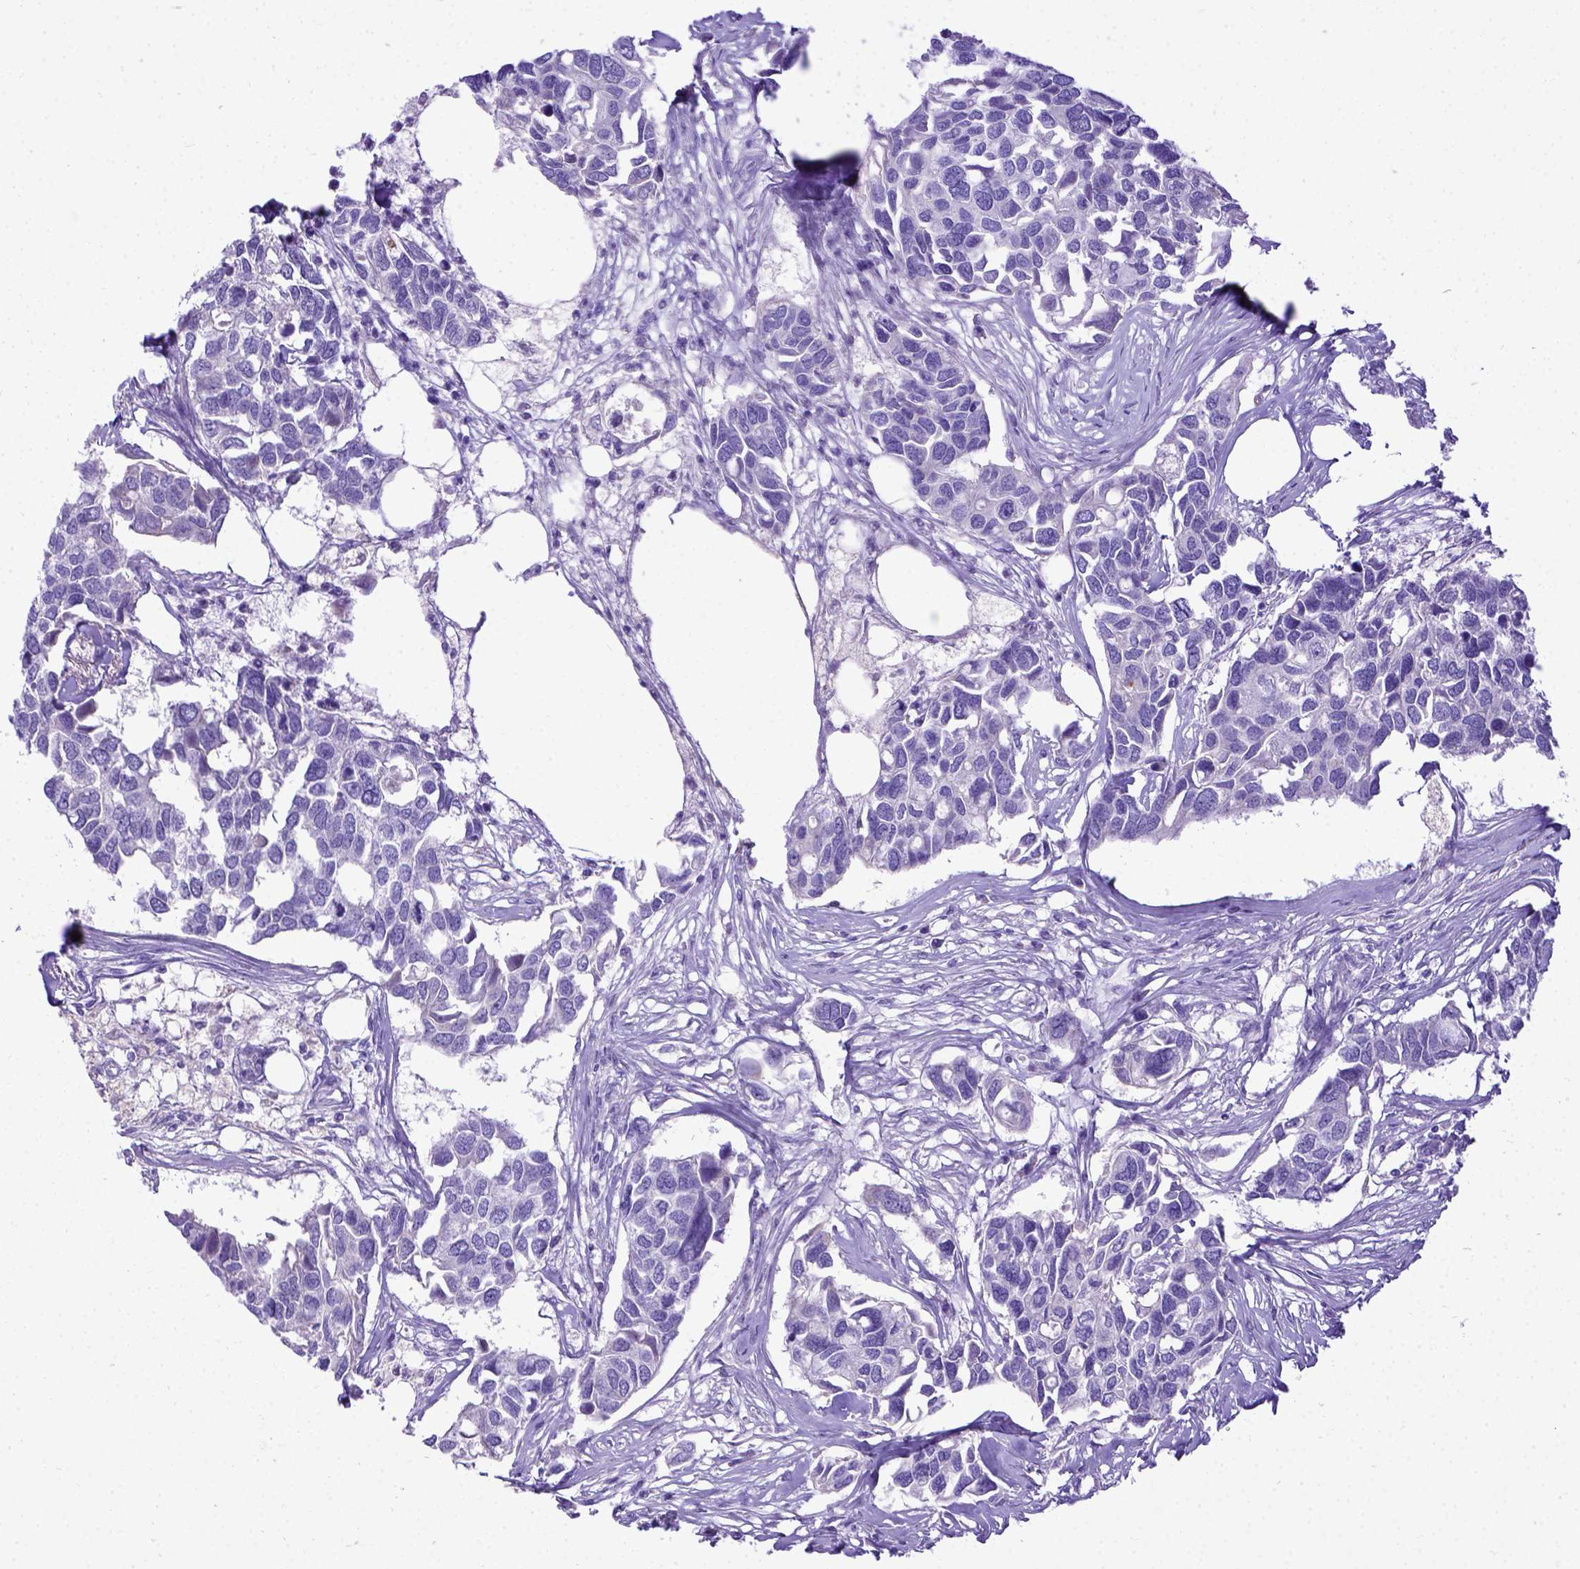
{"staining": {"intensity": "negative", "quantity": "none", "location": "none"}, "tissue": "breast cancer", "cell_type": "Tumor cells", "image_type": "cancer", "snomed": [{"axis": "morphology", "description": "Duct carcinoma"}, {"axis": "topography", "description": "Breast"}], "caption": "This is a photomicrograph of immunohistochemistry staining of intraductal carcinoma (breast), which shows no positivity in tumor cells. (DAB (3,3'-diaminobenzidine) immunohistochemistry visualized using brightfield microscopy, high magnification).", "gene": "LRRC18", "patient": {"sex": "female", "age": 83}}